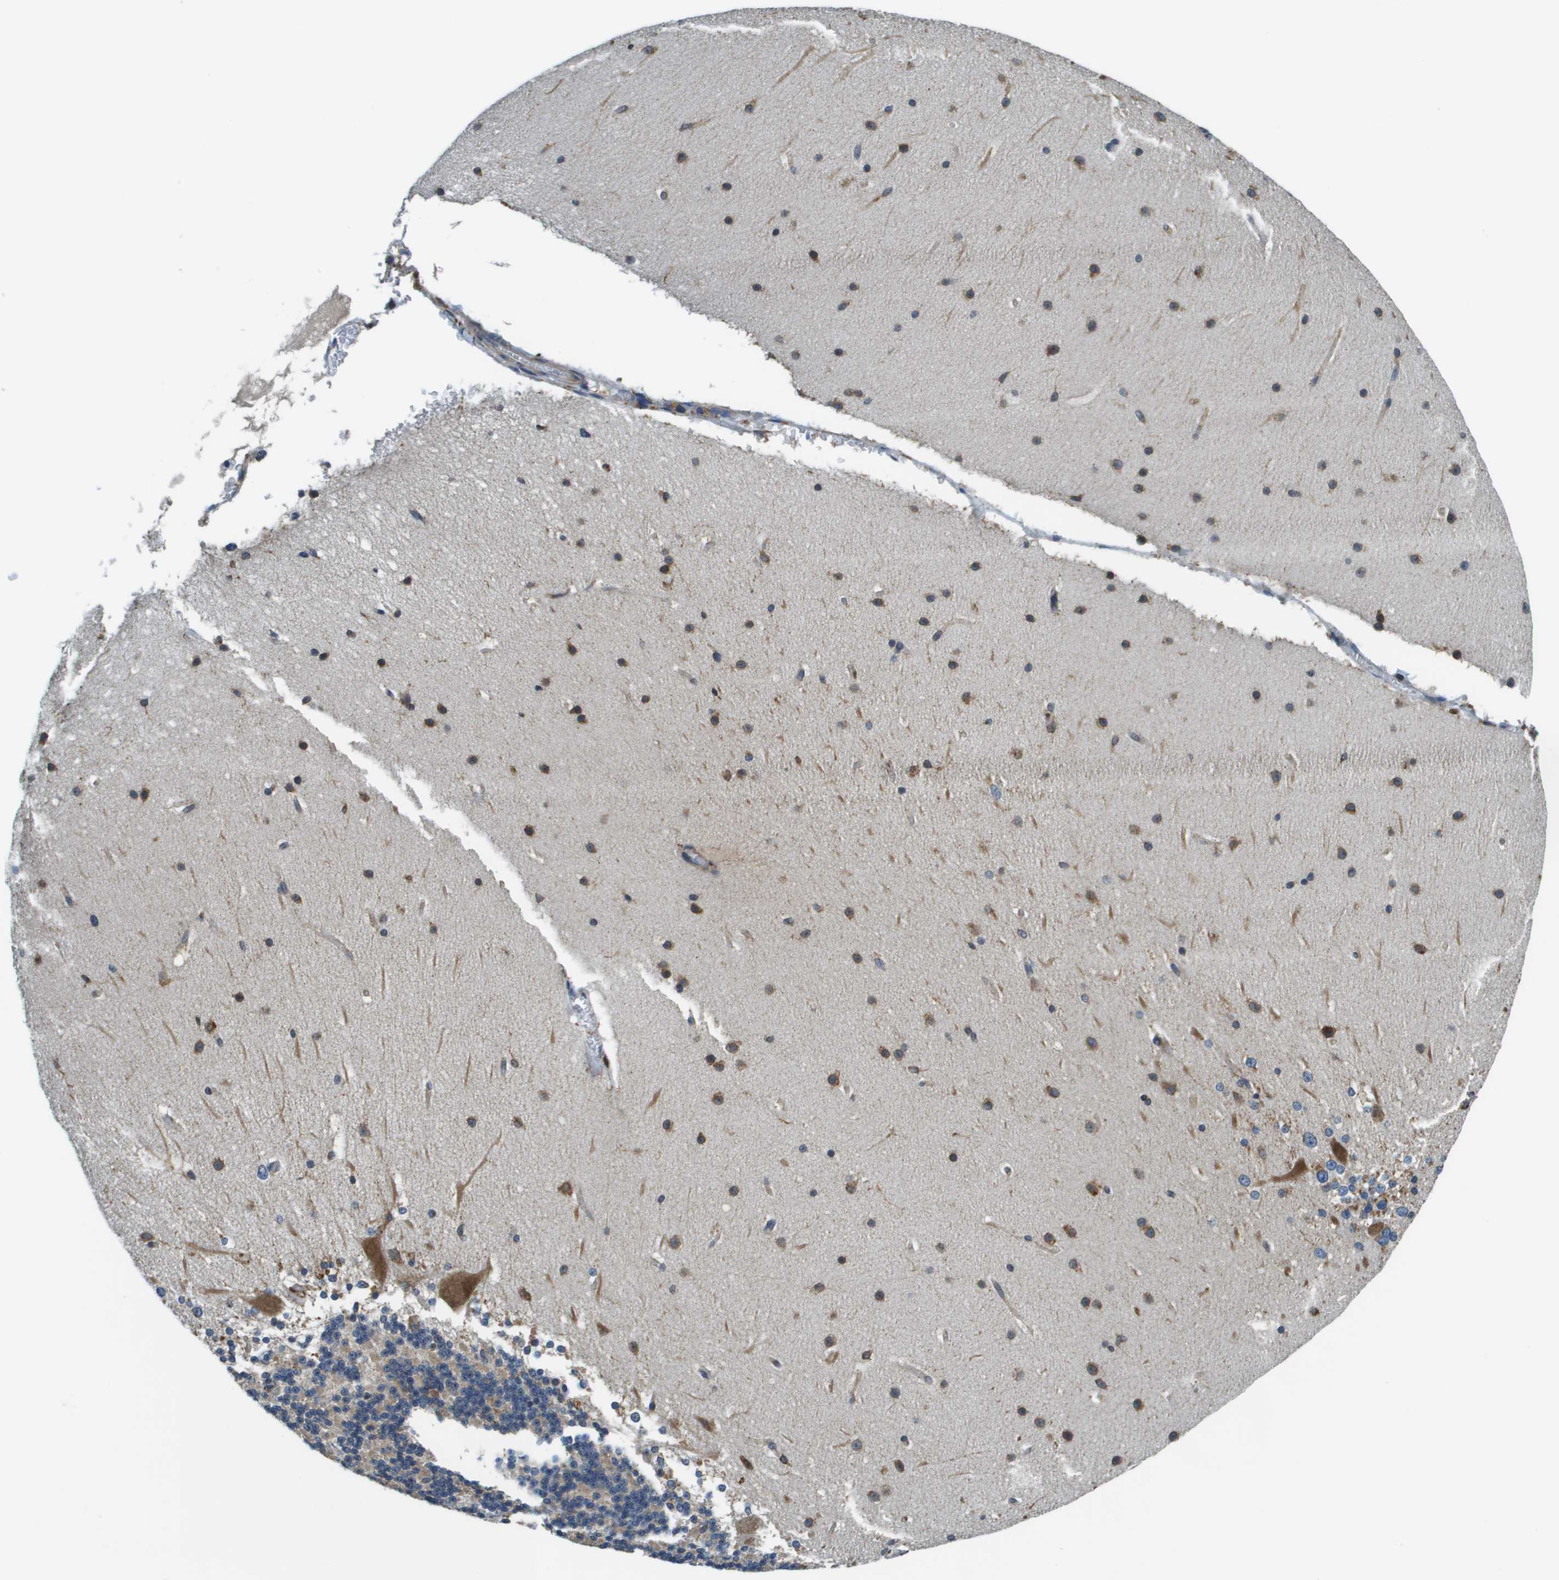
{"staining": {"intensity": "weak", "quantity": "25%-75%", "location": "cytoplasmic/membranous"}, "tissue": "cerebellum", "cell_type": "Cells in granular layer", "image_type": "normal", "snomed": [{"axis": "morphology", "description": "Normal tissue, NOS"}, {"axis": "topography", "description": "Cerebellum"}], "caption": "Brown immunohistochemical staining in normal cerebellum shows weak cytoplasmic/membranous staining in approximately 25%-75% of cells in granular layer. Using DAB (brown) and hematoxylin (blue) stains, captured at high magnification using brightfield microscopy.", "gene": "CNPY3", "patient": {"sex": "female", "age": 19}}